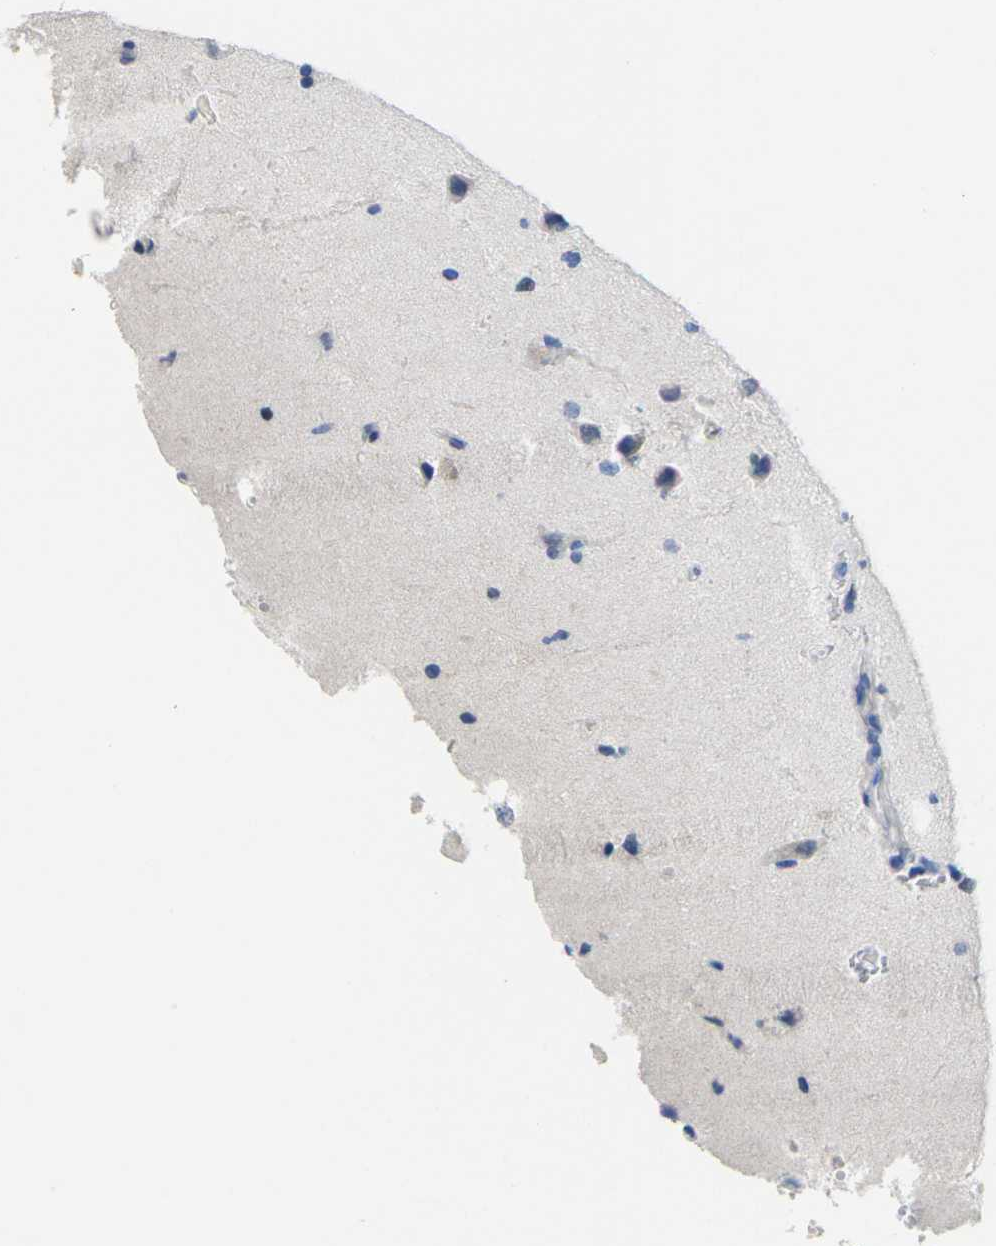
{"staining": {"intensity": "negative", "quantity": "none", "location": "none"}, "tissue": "glioma", "cell_type": "Tumor cells", "image_type": "cancer", "snomed": [{"axis": "morphology", "description": "Glioma, malignant, Low grade"}, {"axis": "topography", "description": "Brain"}], "caption": "An image of human malignant low-grade glioma is negative for staining in tumor cells.", "gene": "IKZF1", "patient": {"sex": "female", "age": 37}}